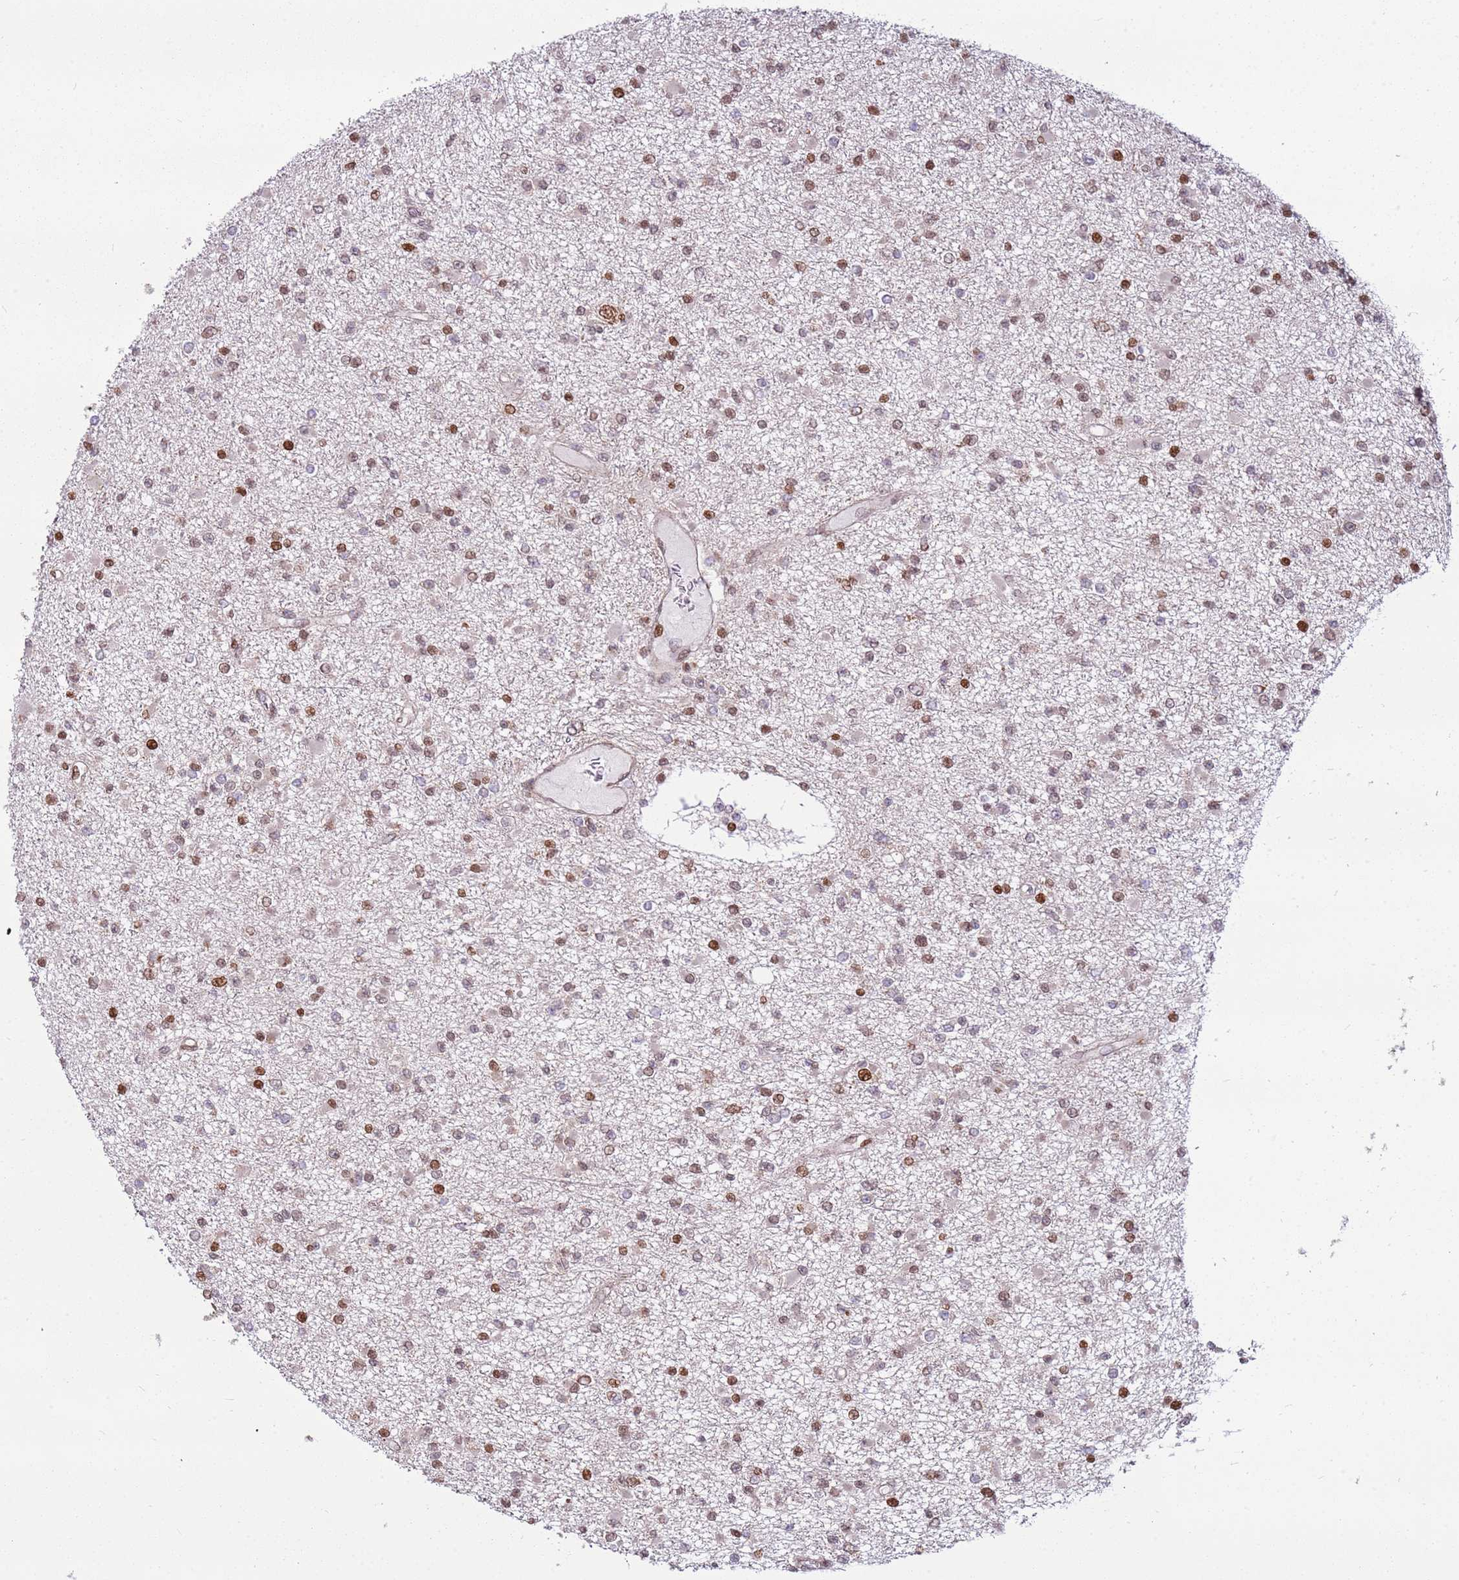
{"staining": {"intensity": "moderate", "quantity": ">75%", "location": "nuclear"}, "tissue": "glioma", "cell_type": "Tumor cells", "image_type": "cancer", "snomed": [{"axis": "morphology", "description": "Glioma, malignant, Low grade"}, {"axis": "topography", "description": "Brain"}], "caption": "A high-resolution photomicrograph shows IHC staining of malignant glioma (low-grade), which shows moderate nuclear positivity in about >75% of tumor cells. The staining was performed using DAB, with brown indicating positive protein expression. Nuclei are stained blue with hematoxylin.", "gene": "PCTP", "patient": {"sex": "female", "age": 22}}